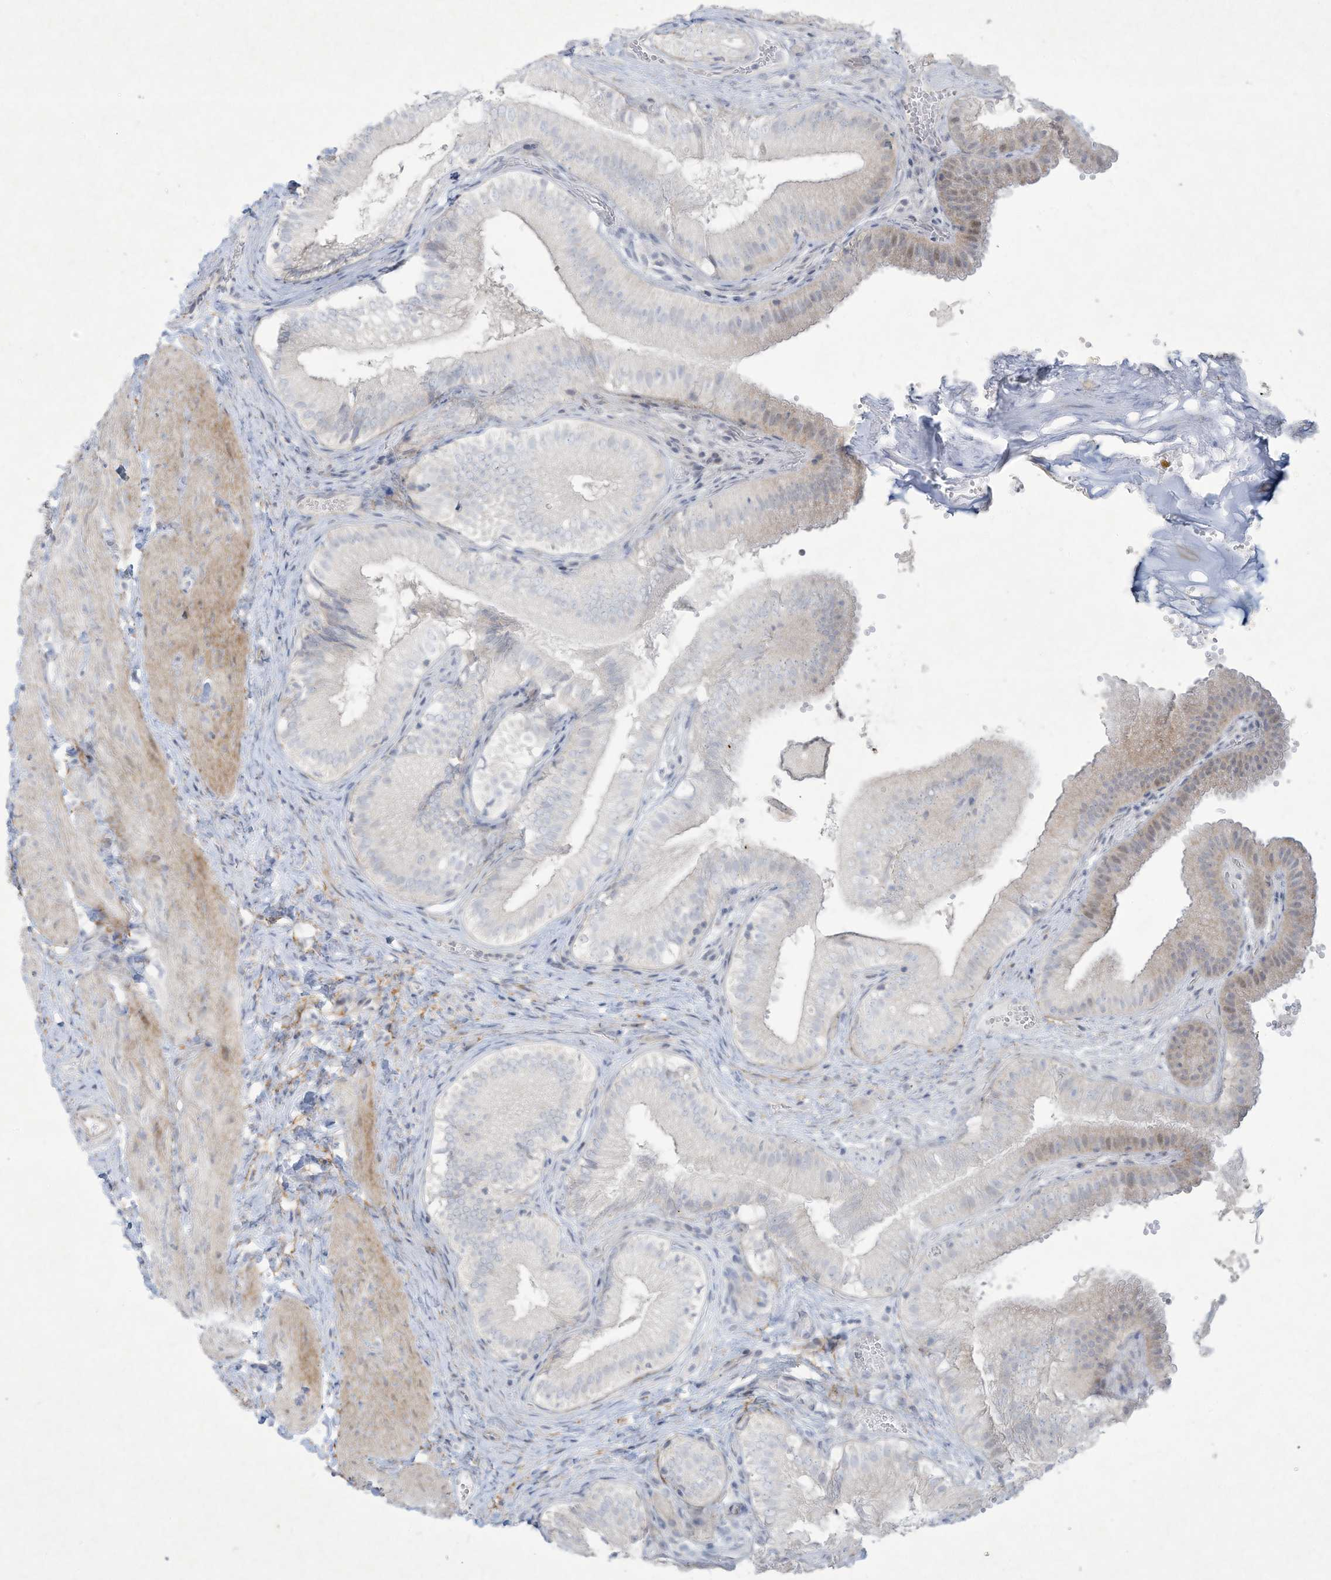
{"staining": {"intensity": "weak", "quantity": "25%-75%", "location": "cytoplasmic/membranous,nuclear"}, "tissue": "gallbladder", "cell_type": "Glandular cells", "image_type": "normal", "snomed": [{"axis": "morphology", "description": "Normal tissue, NOS"}, {"axis": "topography", "description": "Gallbladder"}], "caption": "IHC image of benign gallbladder: human gallbladder stained using immunohistochemistry exhibits low levels of weak protein expression localized specifically in the cytoplasmic/membranous,nuclear of glandular cells, appearing as a cytoplasmic/membranous,nuclear brown color.", "gene": "PAX6", "patient": {"sex": "female", "age": 30}}